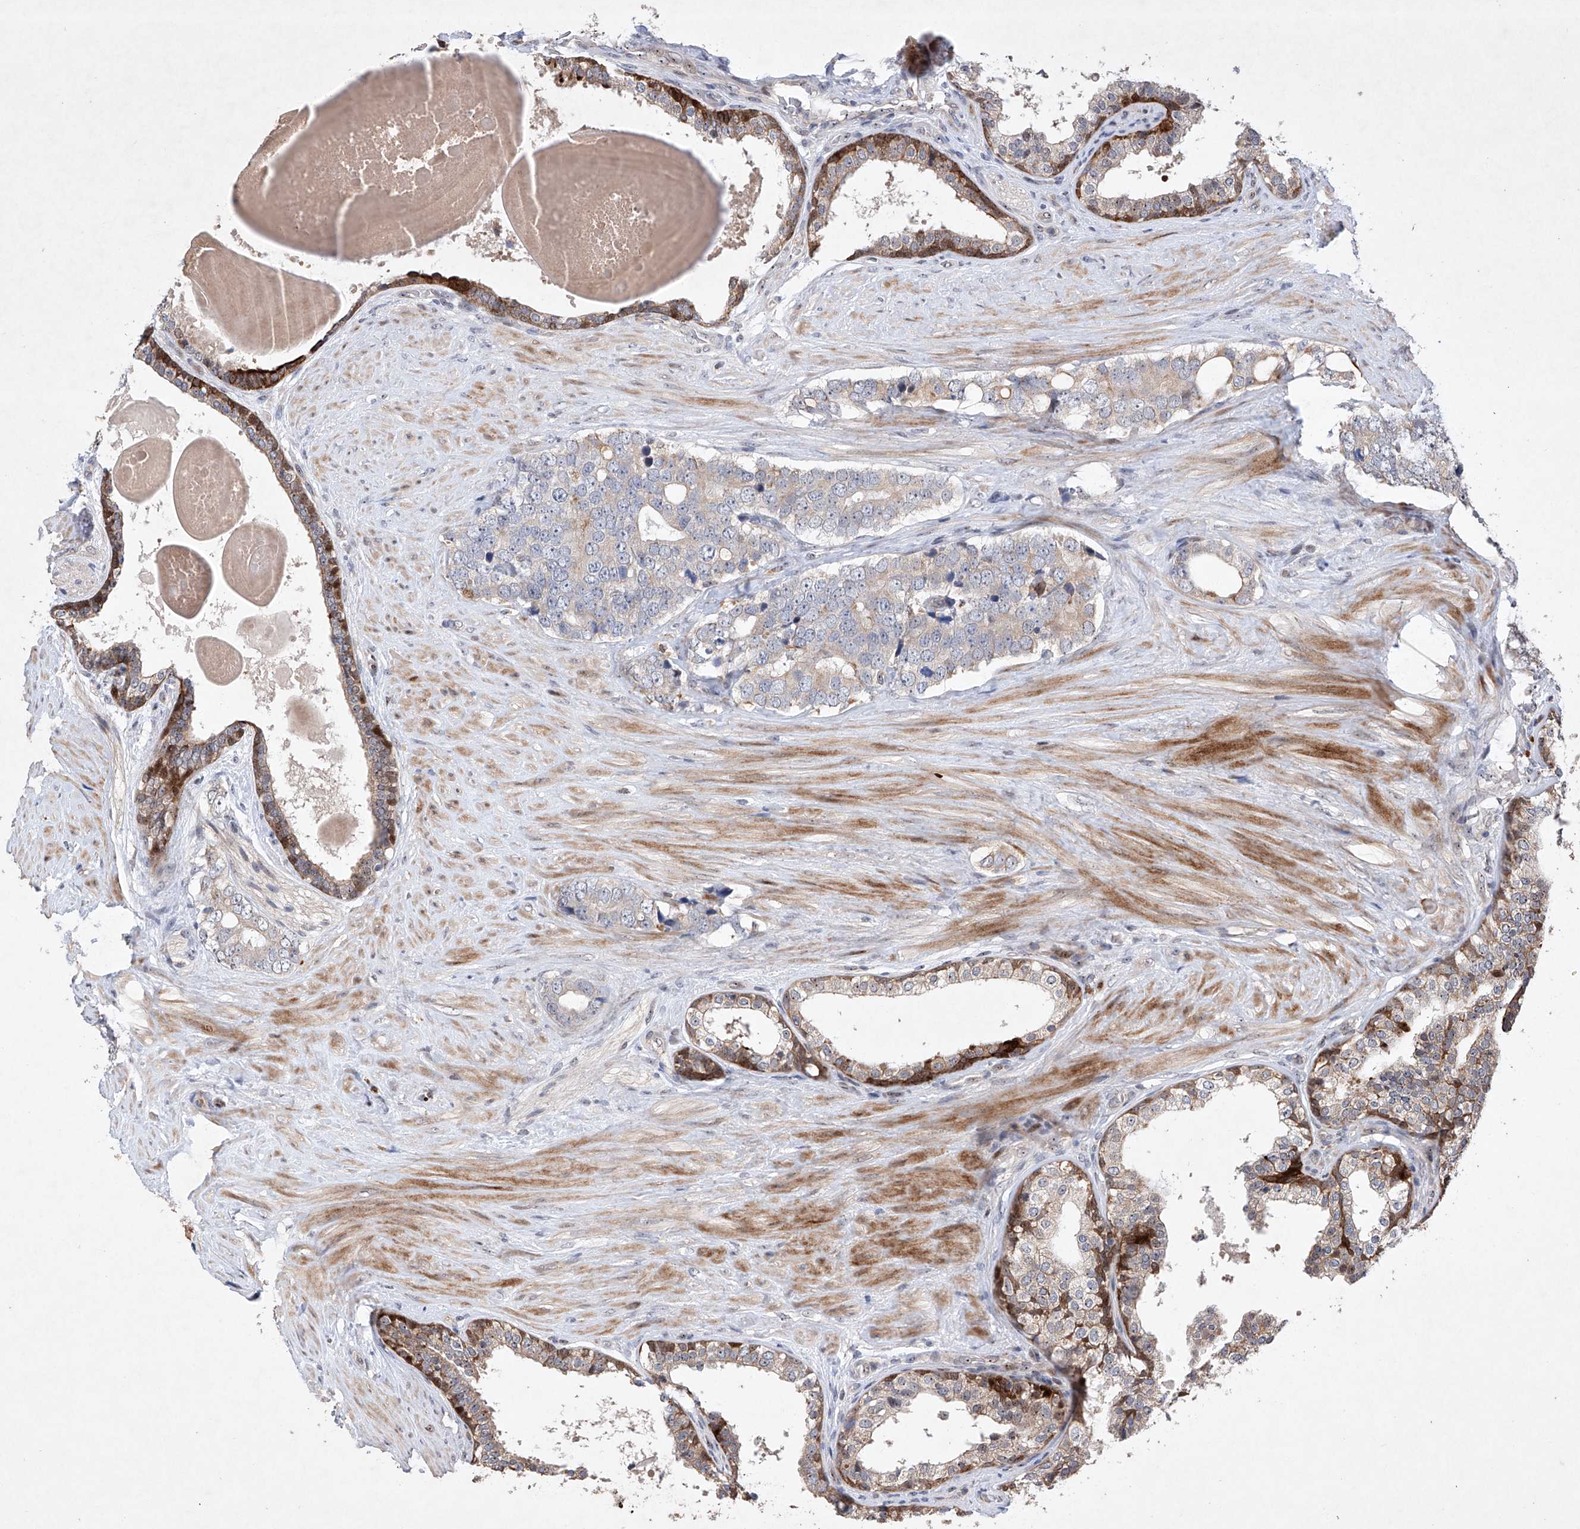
{"staining": {"intensity": "weak", "quantity": "<25%", "location": "cytoplasmic/membranous"}, "tissue": "prostate cancer", "cell_type": "Tumor cells", "image_type": "cancer", "snomed": [{"axis": "morphology", "description": "Adenocarcinoma, High grade"}, {"axis": "topography", "description": "Prostate"}], "caption": "Human prostate high-grade adenocarcinoma stained for a protein using IHC reveals no positivity in tumor cells.", "gene": "AFG1L", "patient": {"sex": "male", "age": 56}}